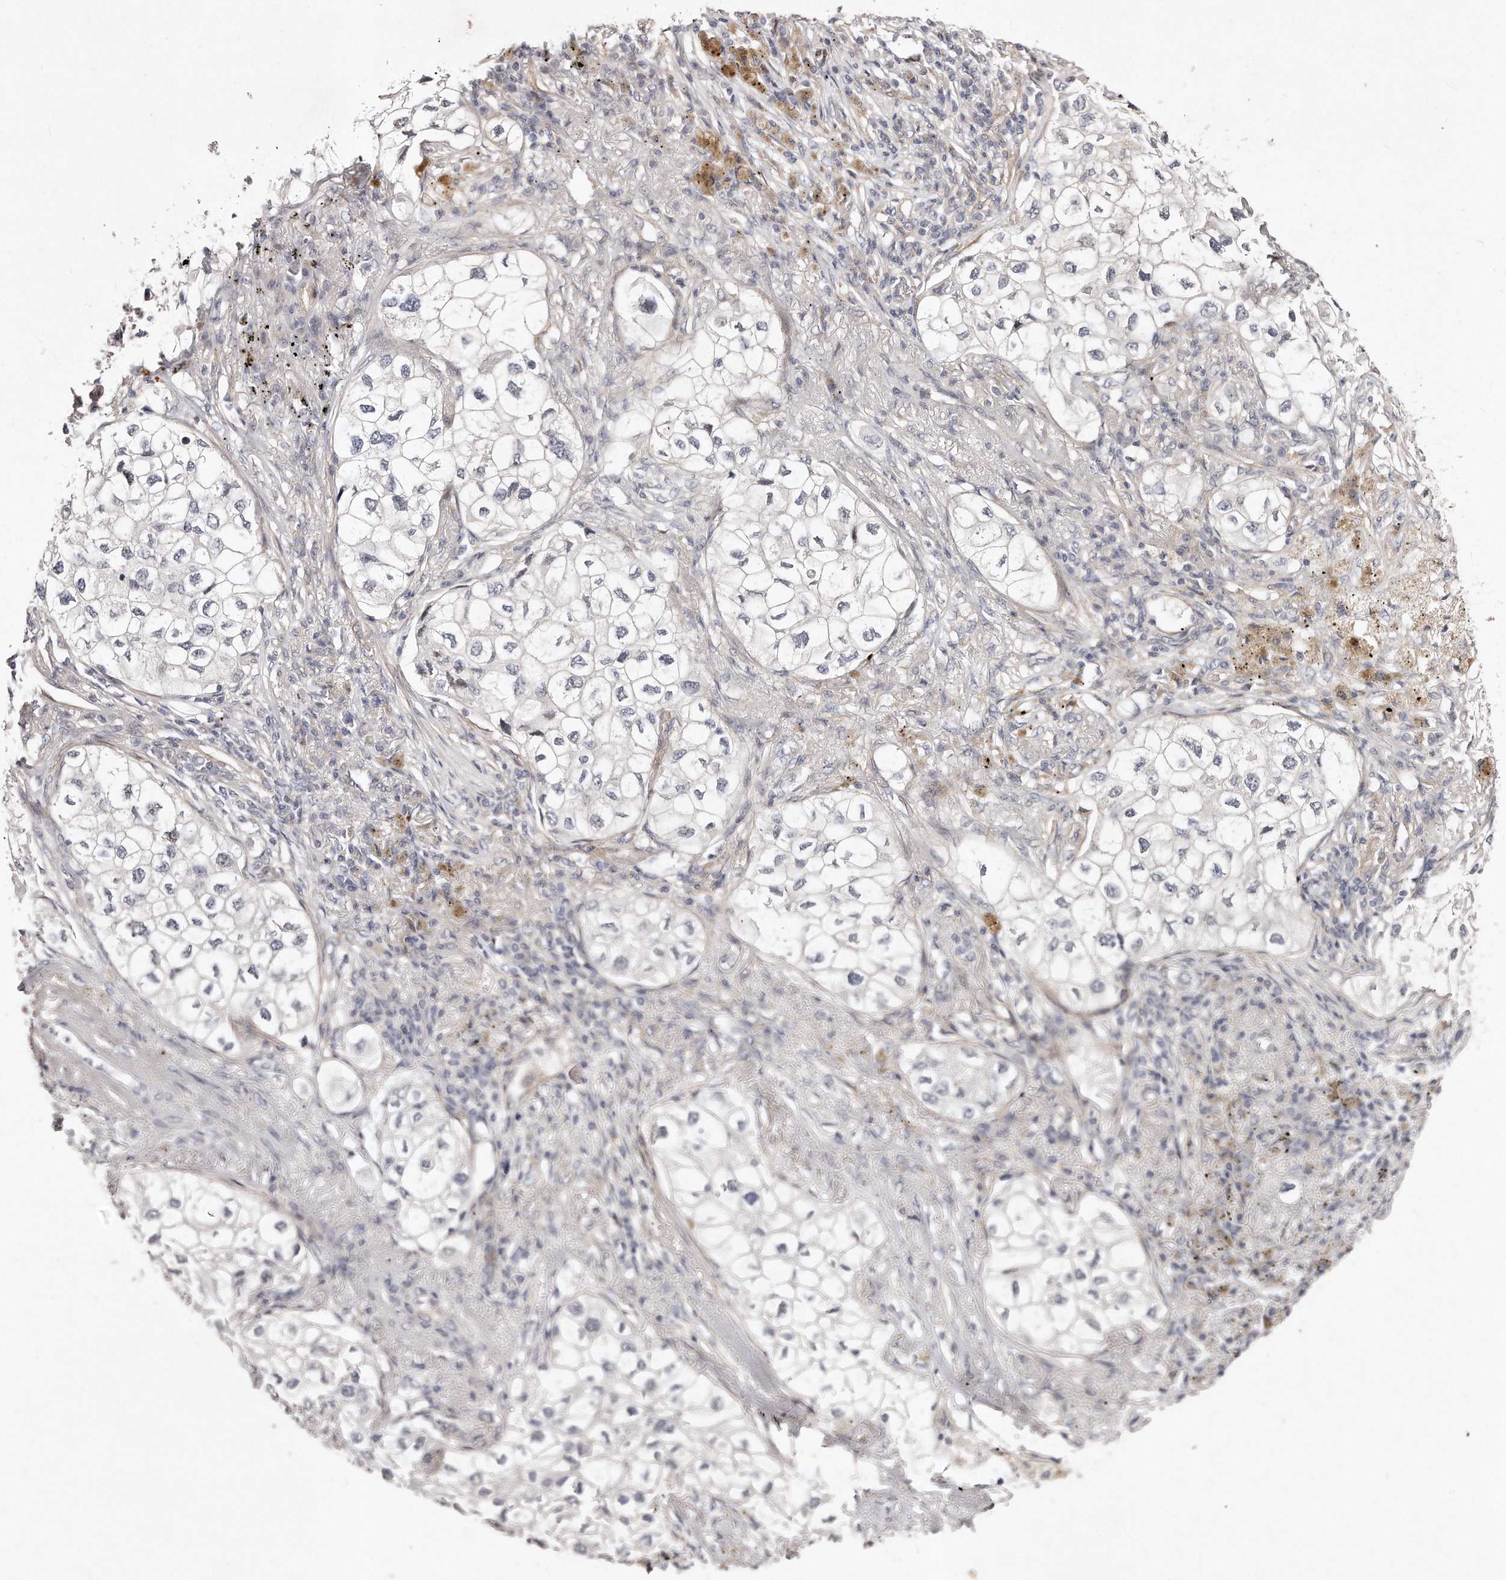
{"staining": {"intensity": "negative", "quantity": "none", "location": "none"}, "tissue": "lung cancer", "cell_type": "Tumor cells", "image_type": "cancer", "snomed": [{"axis": "morphology", "description": "Adenocarcinoma, NOS"}, {"axis": "topography", "description": "Lung"}], "caption": "High power microscopy photomicrograph of an IHC photomicrograph of adenocarcinoma (lung), revealing no significant positivity in tumor cells.", "gene": "CASZ1", "patient": {"sex": "male", "age": 63}}